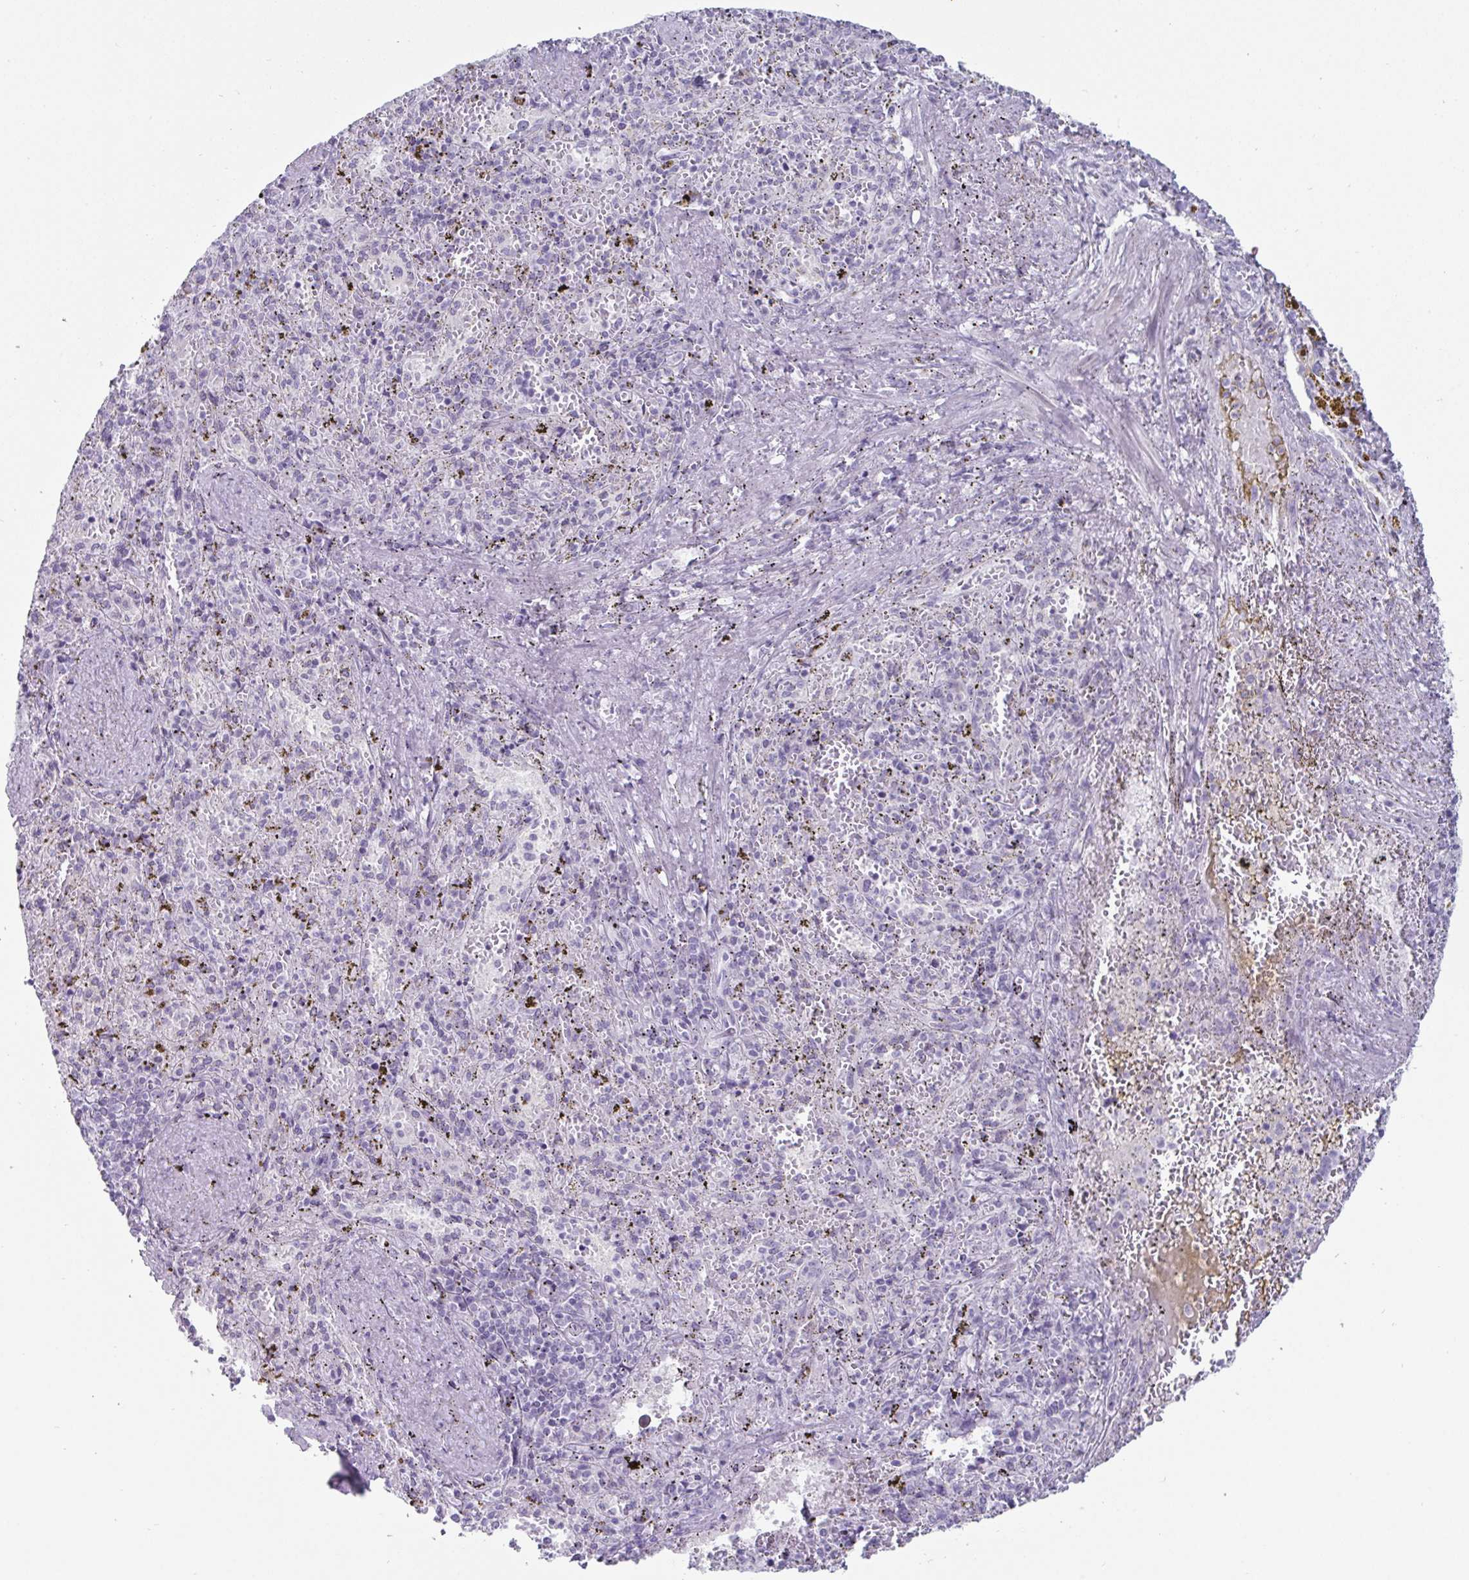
{"staining": {"intensity": "negative", "quantity": "none", "location": "none"}, "tissue": "spleen", "cell_type": "Cells in red pulp", "image_type": "normal", "snomed": [{"axis": "morphology", "description": "Normal tissue, NOS"}, {"axis": "topography", "description": "Spleen"}], "caption": "Immunohistochemistry (IHC) histopathology image of normal spleen stained for a protein (brown), which reveals no expression in cells in red pulp.", "gene": "VSIG10L", "patient": {"sex": "female", "age": 50}}